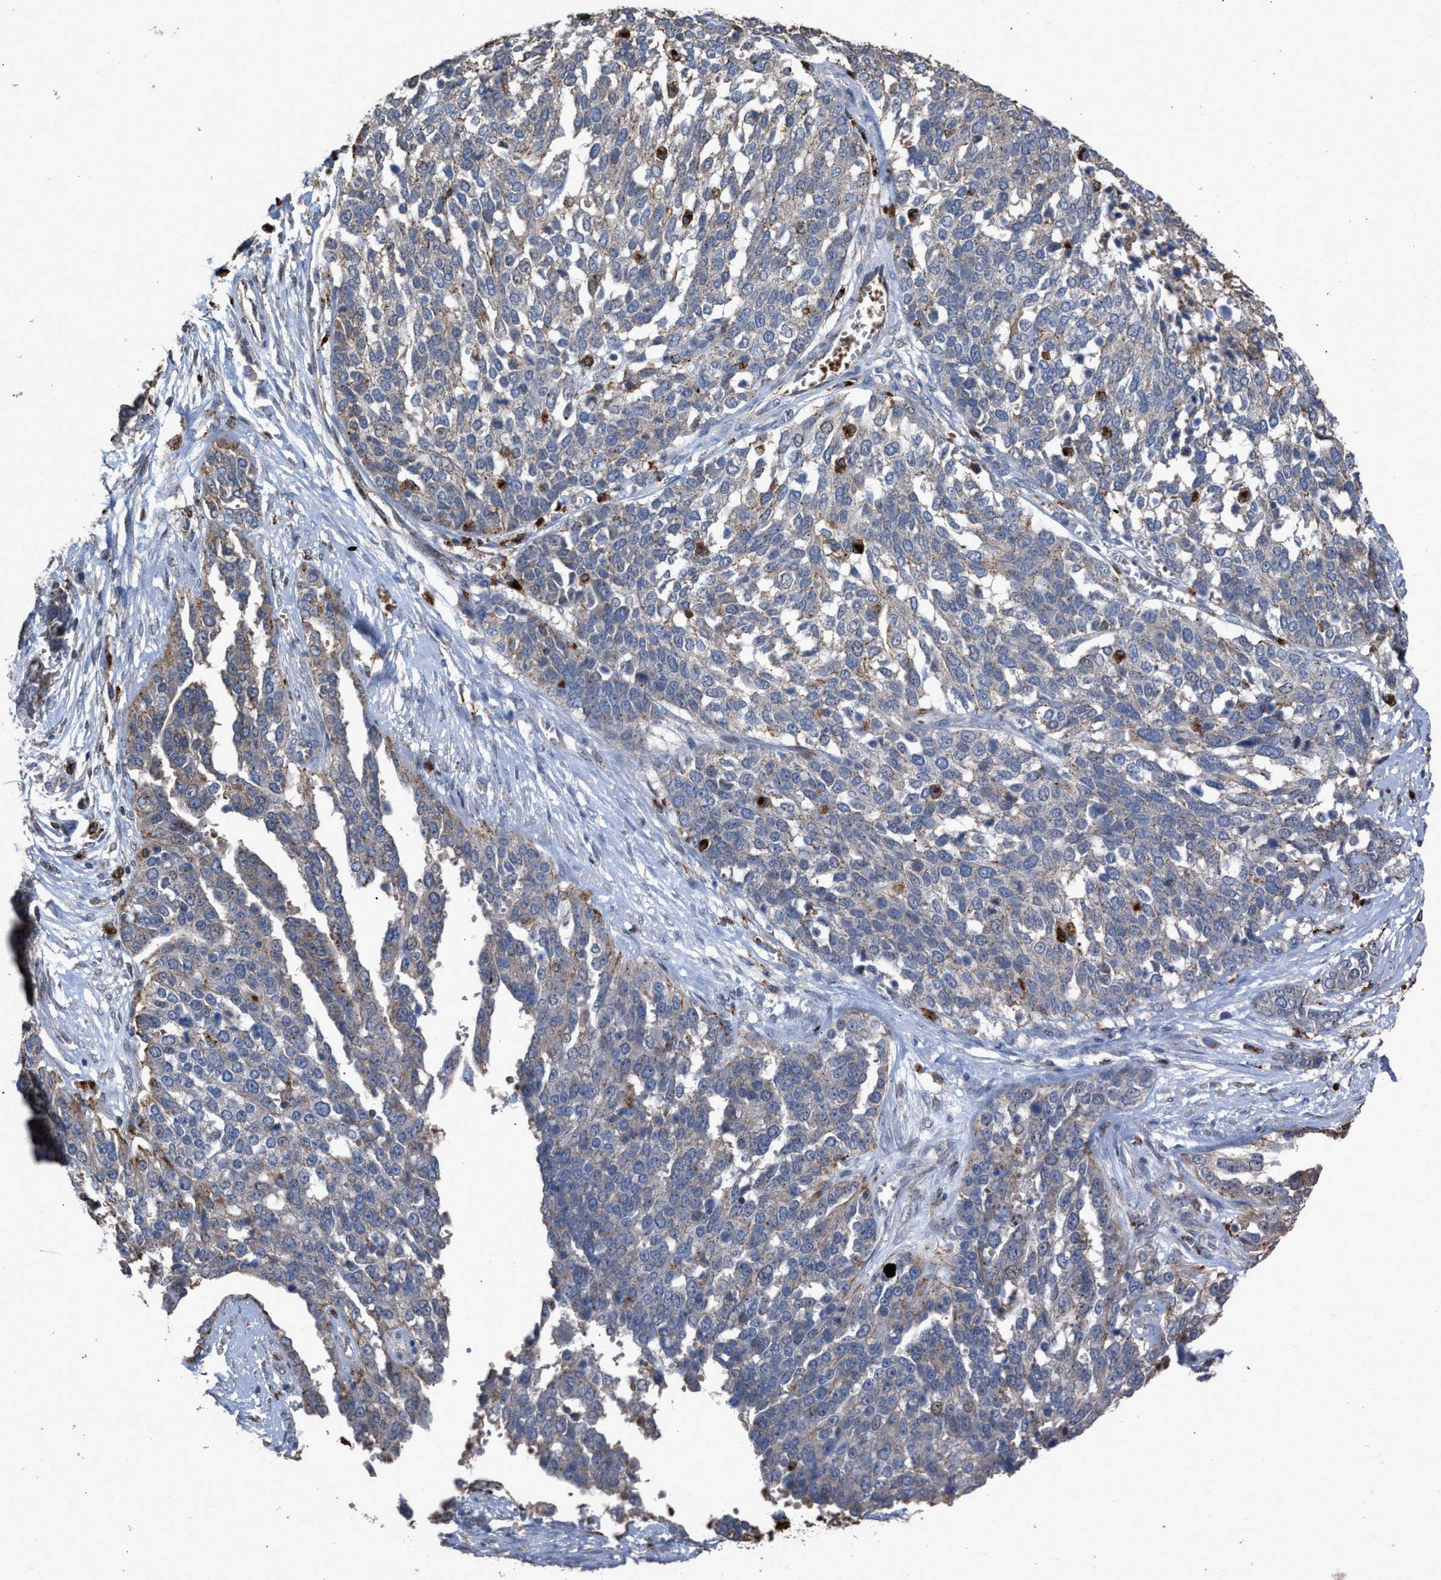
{"staining": {"intensity": "weak", "quantity": "<25%", "location": "cytoplasmic/membranous"}, "tissue": "ovarian cancer", "cell_type": "Tumor cells", "image_type": "cancer", "snomed": [{"axis": "morphology", "description": "Cystadenocarcinoma, serous, NOS"}, {"axis": "topography", "description": "Ovary"}], "caption": "A high-resolution histopathology image shows IHC staining of ovarian cancer (serous cystadenocarcinoma), which demonstrates no significant positivity in tumor cells.", "gene": "ELMO3", "patient": {"sex": "female", "age": 44}}